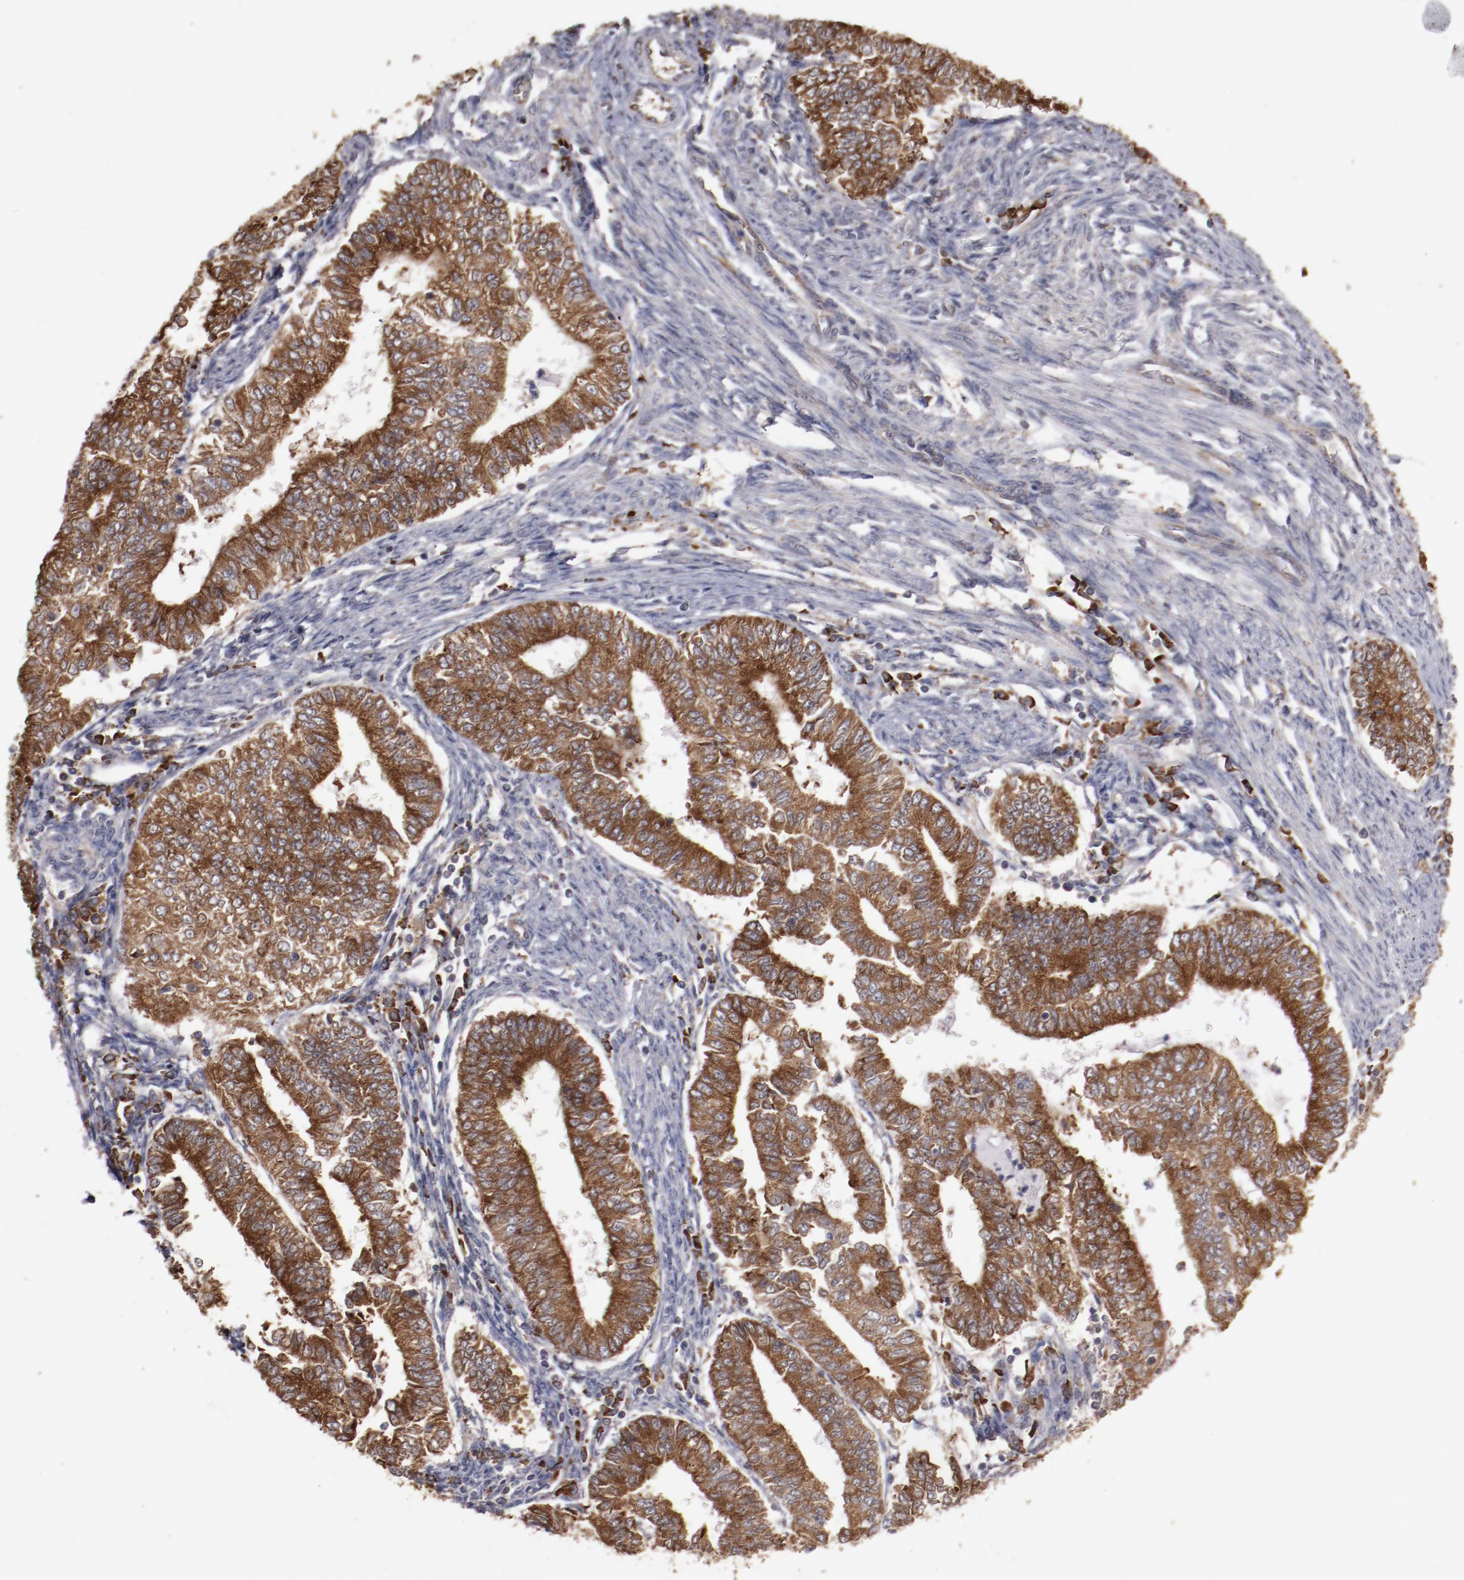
{"staining": {"intensity": "strong", "quantity": ">75%", "location": "cytoplasmic/membranous"}, "tissue": "endometrial cancer", "cell_type": "Tumor cells", "image_type": "cancer", "snomed": [{"axis": "morphology", "description": "Adenocarcinoma, NOS"}, {"axis": "topography", "description": "Endometrium"}], "caption": "There is high levels of strong cytoplasmic/membranous positivity in tumor cells of endometrial cancer, as demonstrated by immunohistochemical staining (brown color).", "gene": "RPS4Y1", "patient": {"sex": "female", "age": 66}}